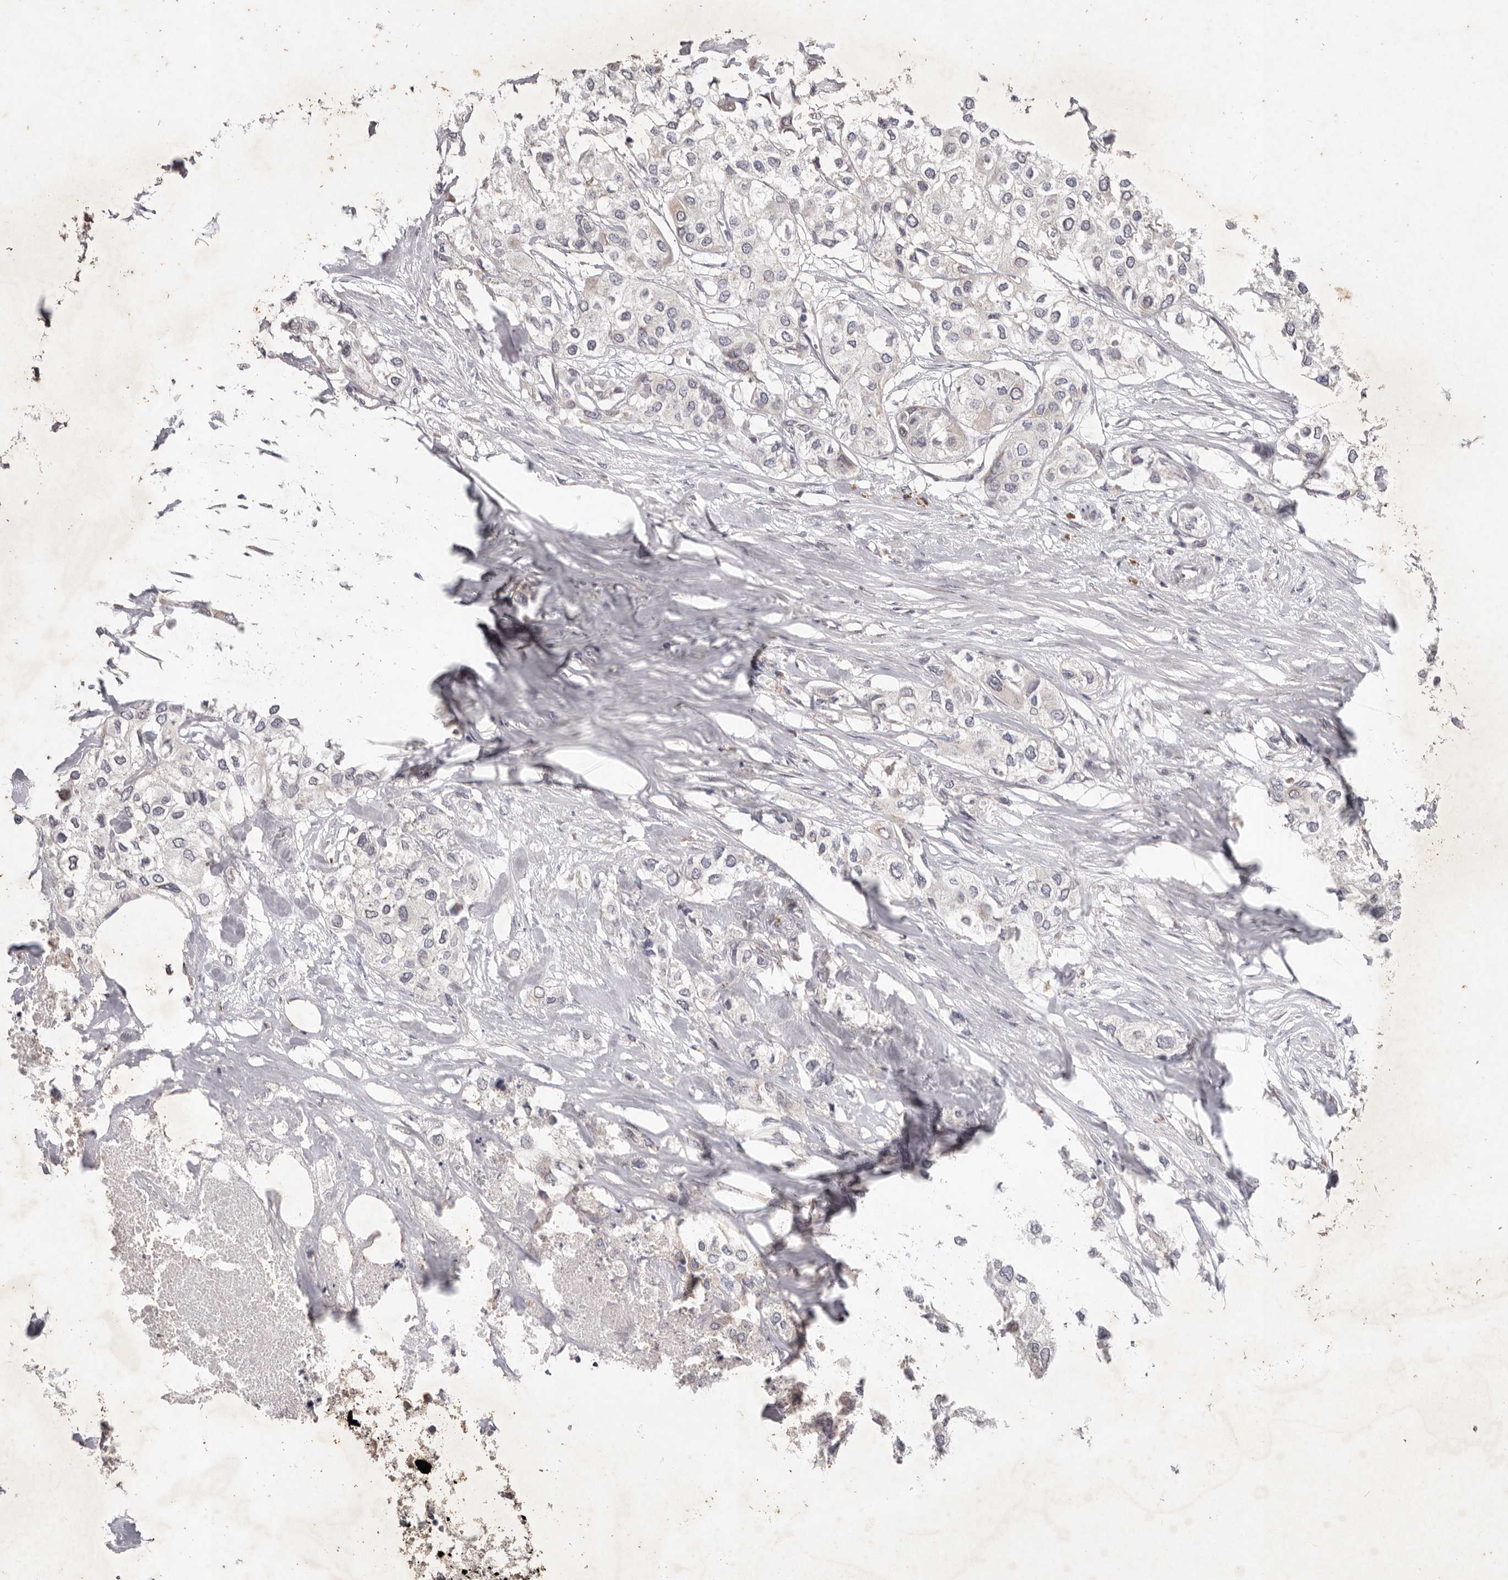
{"staining": {"intensity": "negative", "quantity": "none", "location": "none"}, "tissue": "urothelial cancer", "cell_type": "Tumor cells", "image_type": "cancer", "snomed": [{"axis": "morphology", "description": "Urothelial carcinoma, High grade"}, {"axis": "topography", "description": "Urinary bladder"}], "caption": "Immunohistochemistry histopathology image of human urothelial cancer stained for a protein (brown), which demonstrates no staining in tumor cells.", "gene": "WDR77", "patient": {"sex": "male", "age": 64}}